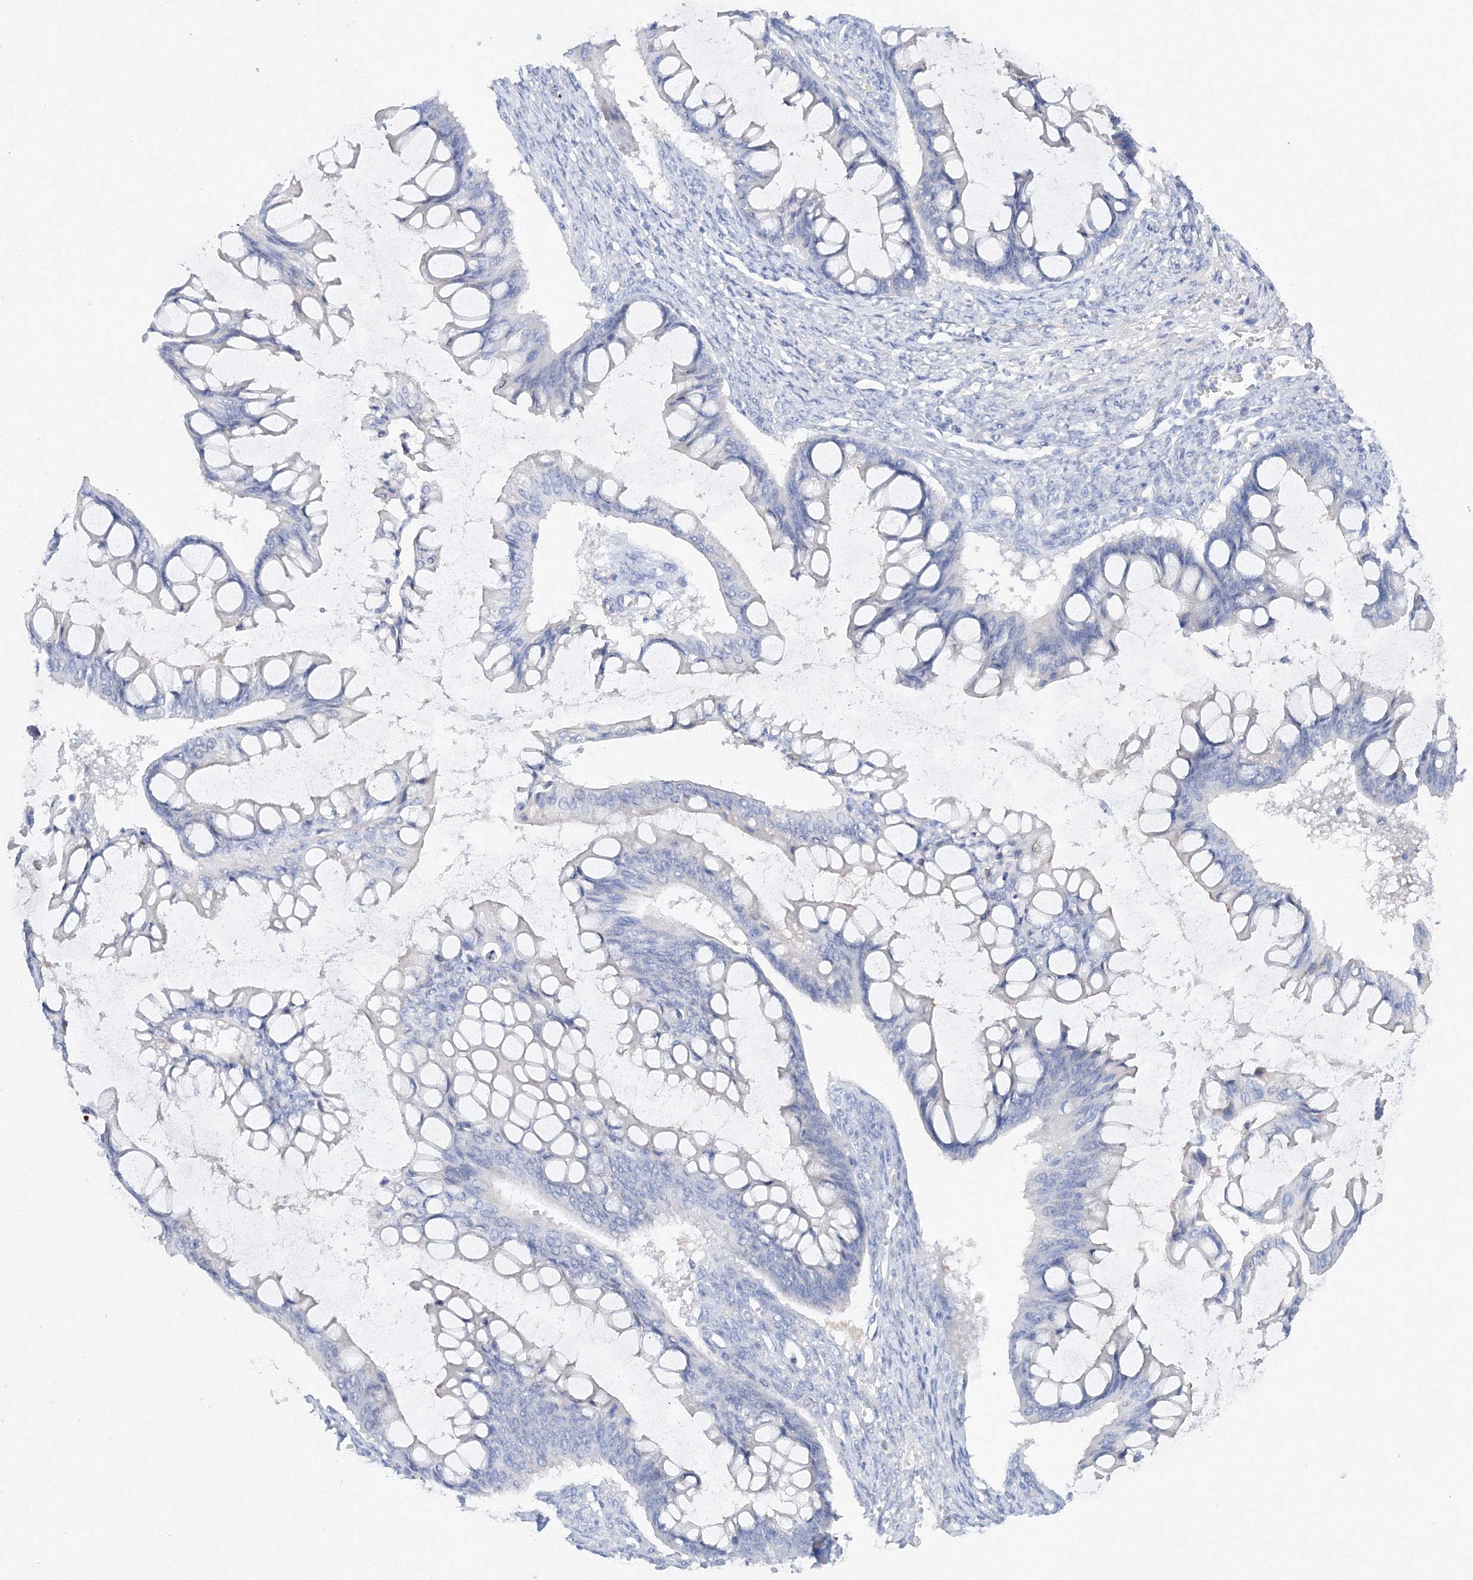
{"staining": {"intensity": "negative", "quantity": "none", "location": "none"}, "tissue": "ovarian cancer", "cell_type": "Tumor cells", "image_type": "cancer", "snomed": [{"axis": "morphology", "description": "Cystadenocarcinoma, mucinous, NOS"}, {"axis": "topography", "description": "Ovary"}], "caption": "The histopathology image reveals no significant positivity in tumor cells of mucinous cystadenocarcinoma (ovarian).", "gene": "TAMM41", "patient": {"sex": "female", "age": 73}}